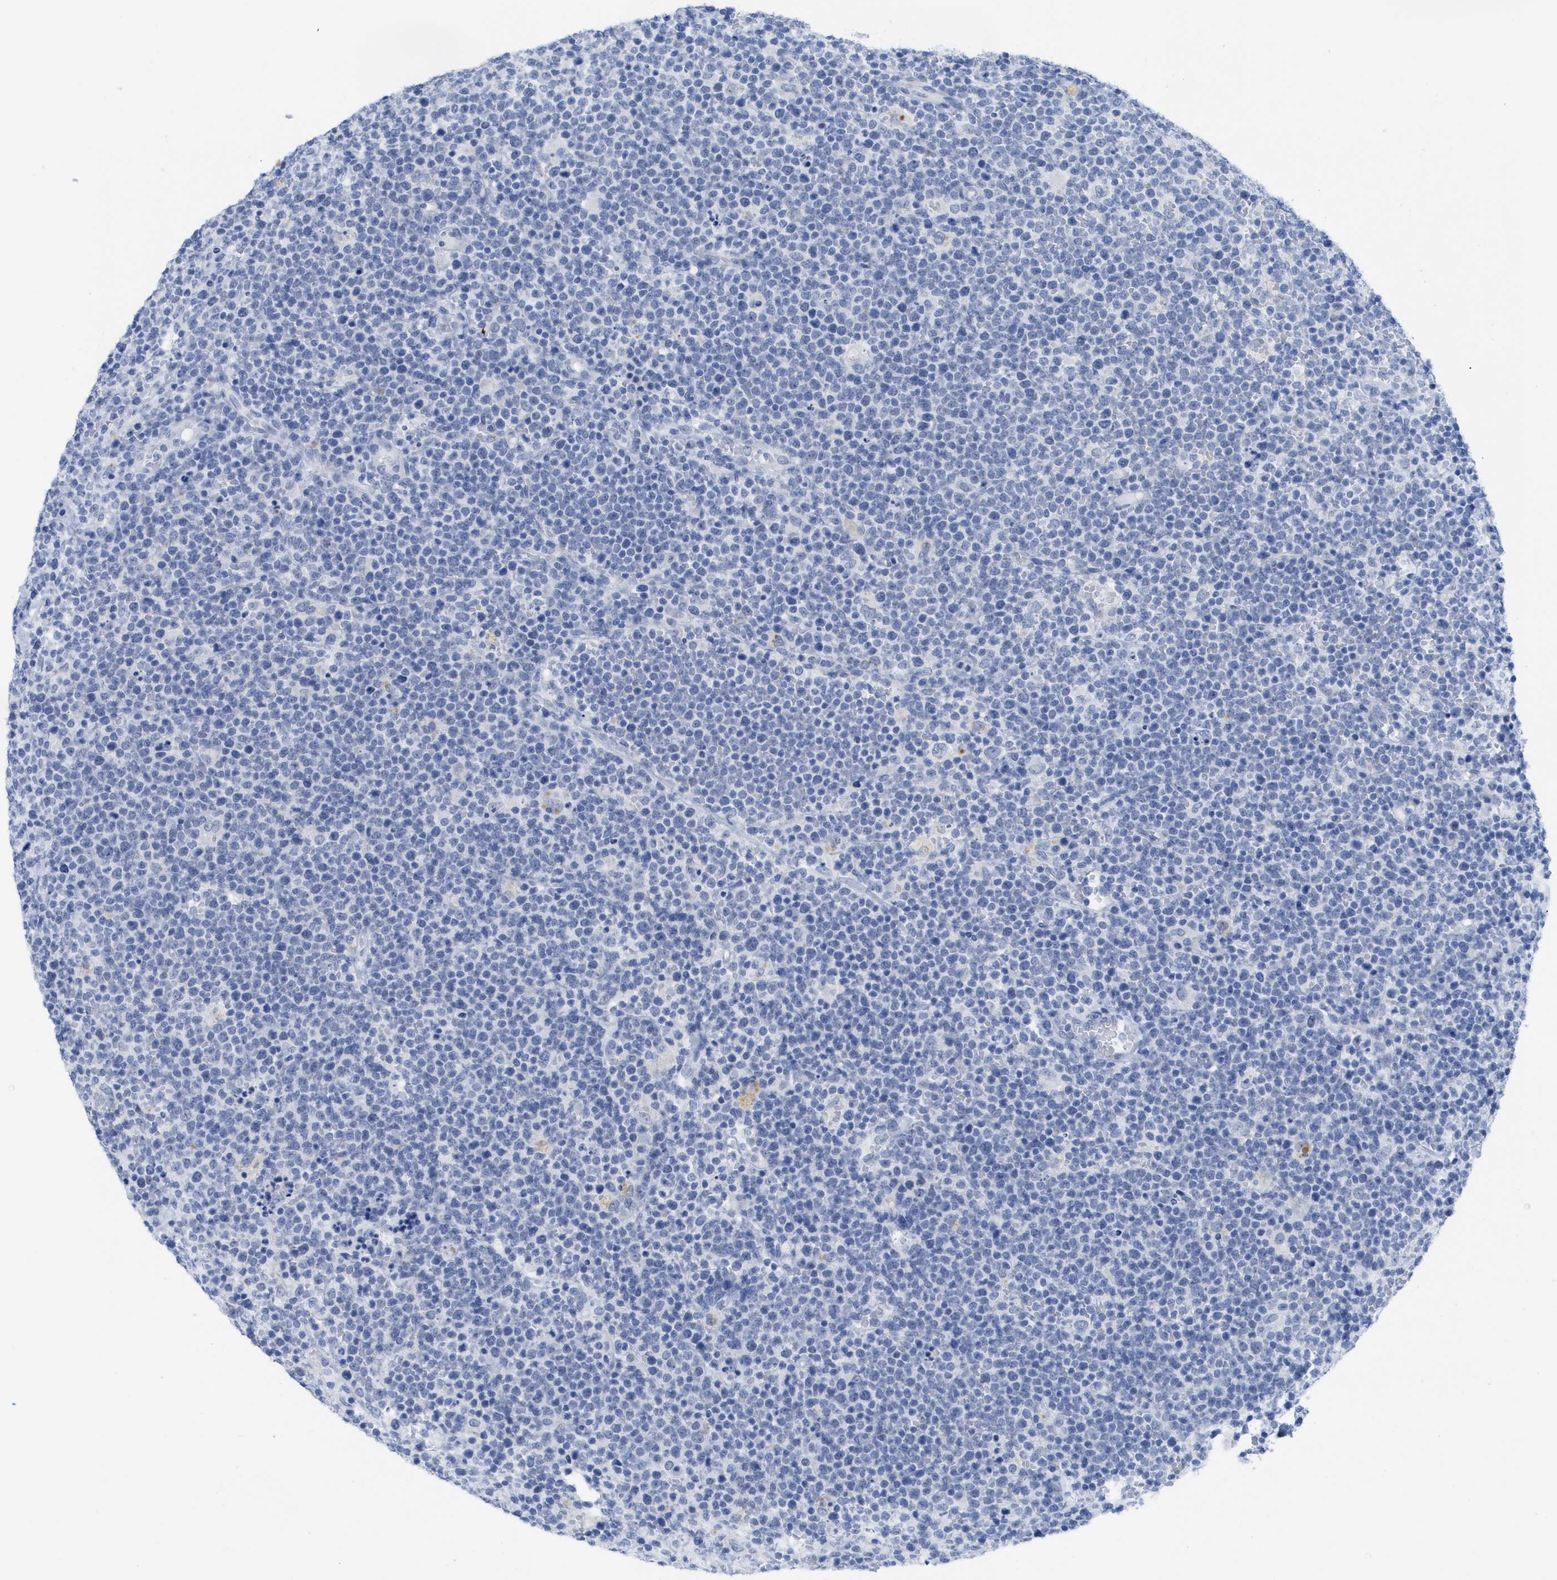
{"staining": {"intensity": "negative", "quantity": "none", "location": "none"}, "tissue": "lymphoma", "cell_type": "Tumor cells", "image_type": "cancer", "snomed": [{"axis": "morphology", "description": "Malignant lymphoma, non-Hodgkin's type, High grade"}, {"axis": "topography", "description": "Lymph node"}], "caption": "Tumor cells show no significant positivity in lymphoma. Brightfield microscopy of IHC stained with DAB (3,3'-diaminobenzidine) (brown) and hematoxylin (blue), captured at high magnification.", "gene": "WDR4", "patient": {"sex": "male", "age": 61}}